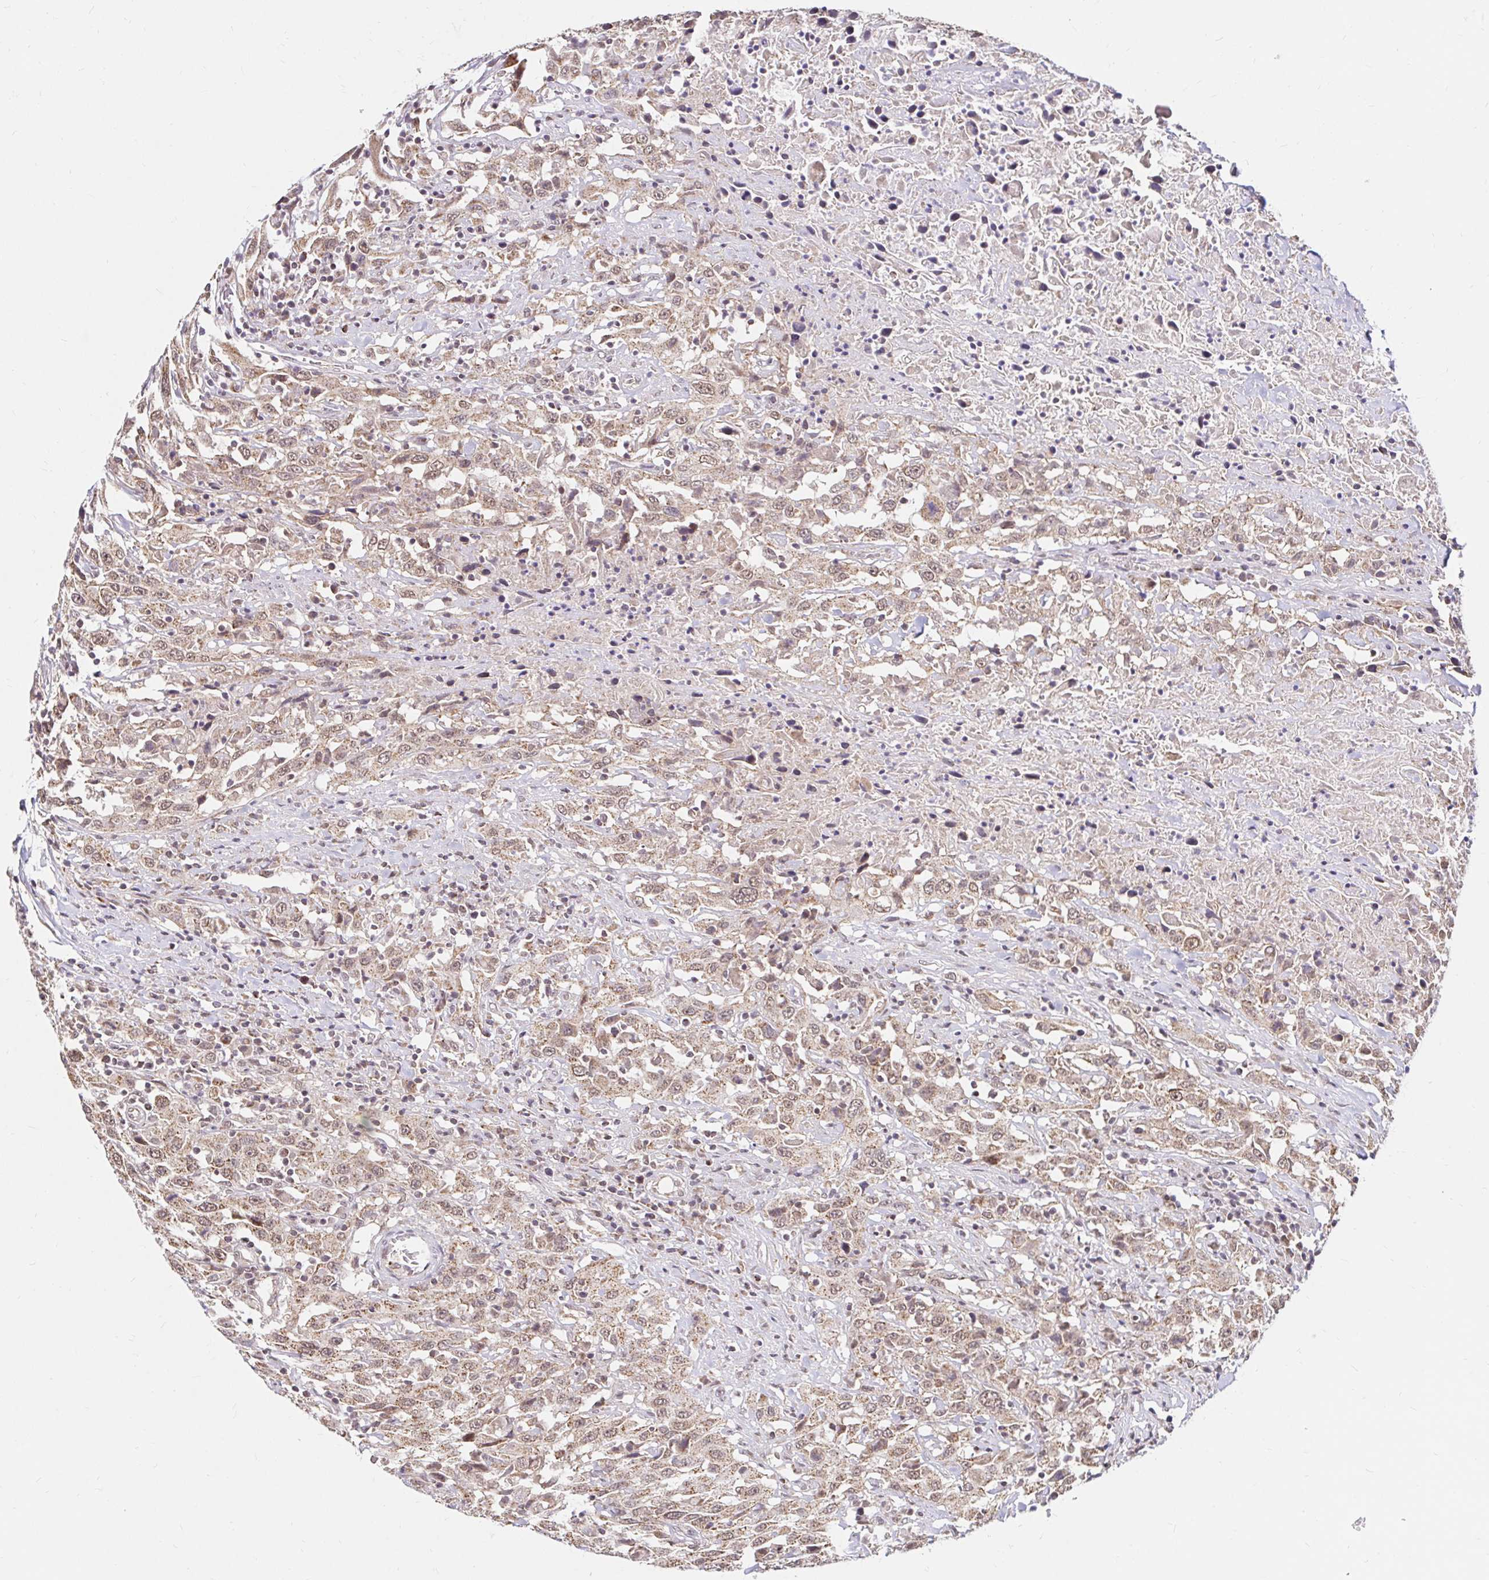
{"staining": {"intensity": "weak", "quantity": ">75%", "location": "cytoplasmic/membranous,nuclear"}, "tissue": "urothelial cancer", "cell_type": "Tumor cells", "image_type": "cancer", "snomed": [{"axis": "morphology", "description": "Urothelial carcinoma, High grade"}, {"axis": "topography", "description": "Urinary bladder"}], "caption": "The image shows staining of high-grade urothelial carcinoma, revealing weak cytoplasmic/membranous and nuclear protein expression (brown color) within tumor cells.", "gene": "TIMM50", "patient": {"sex": "male", "age": 61}}